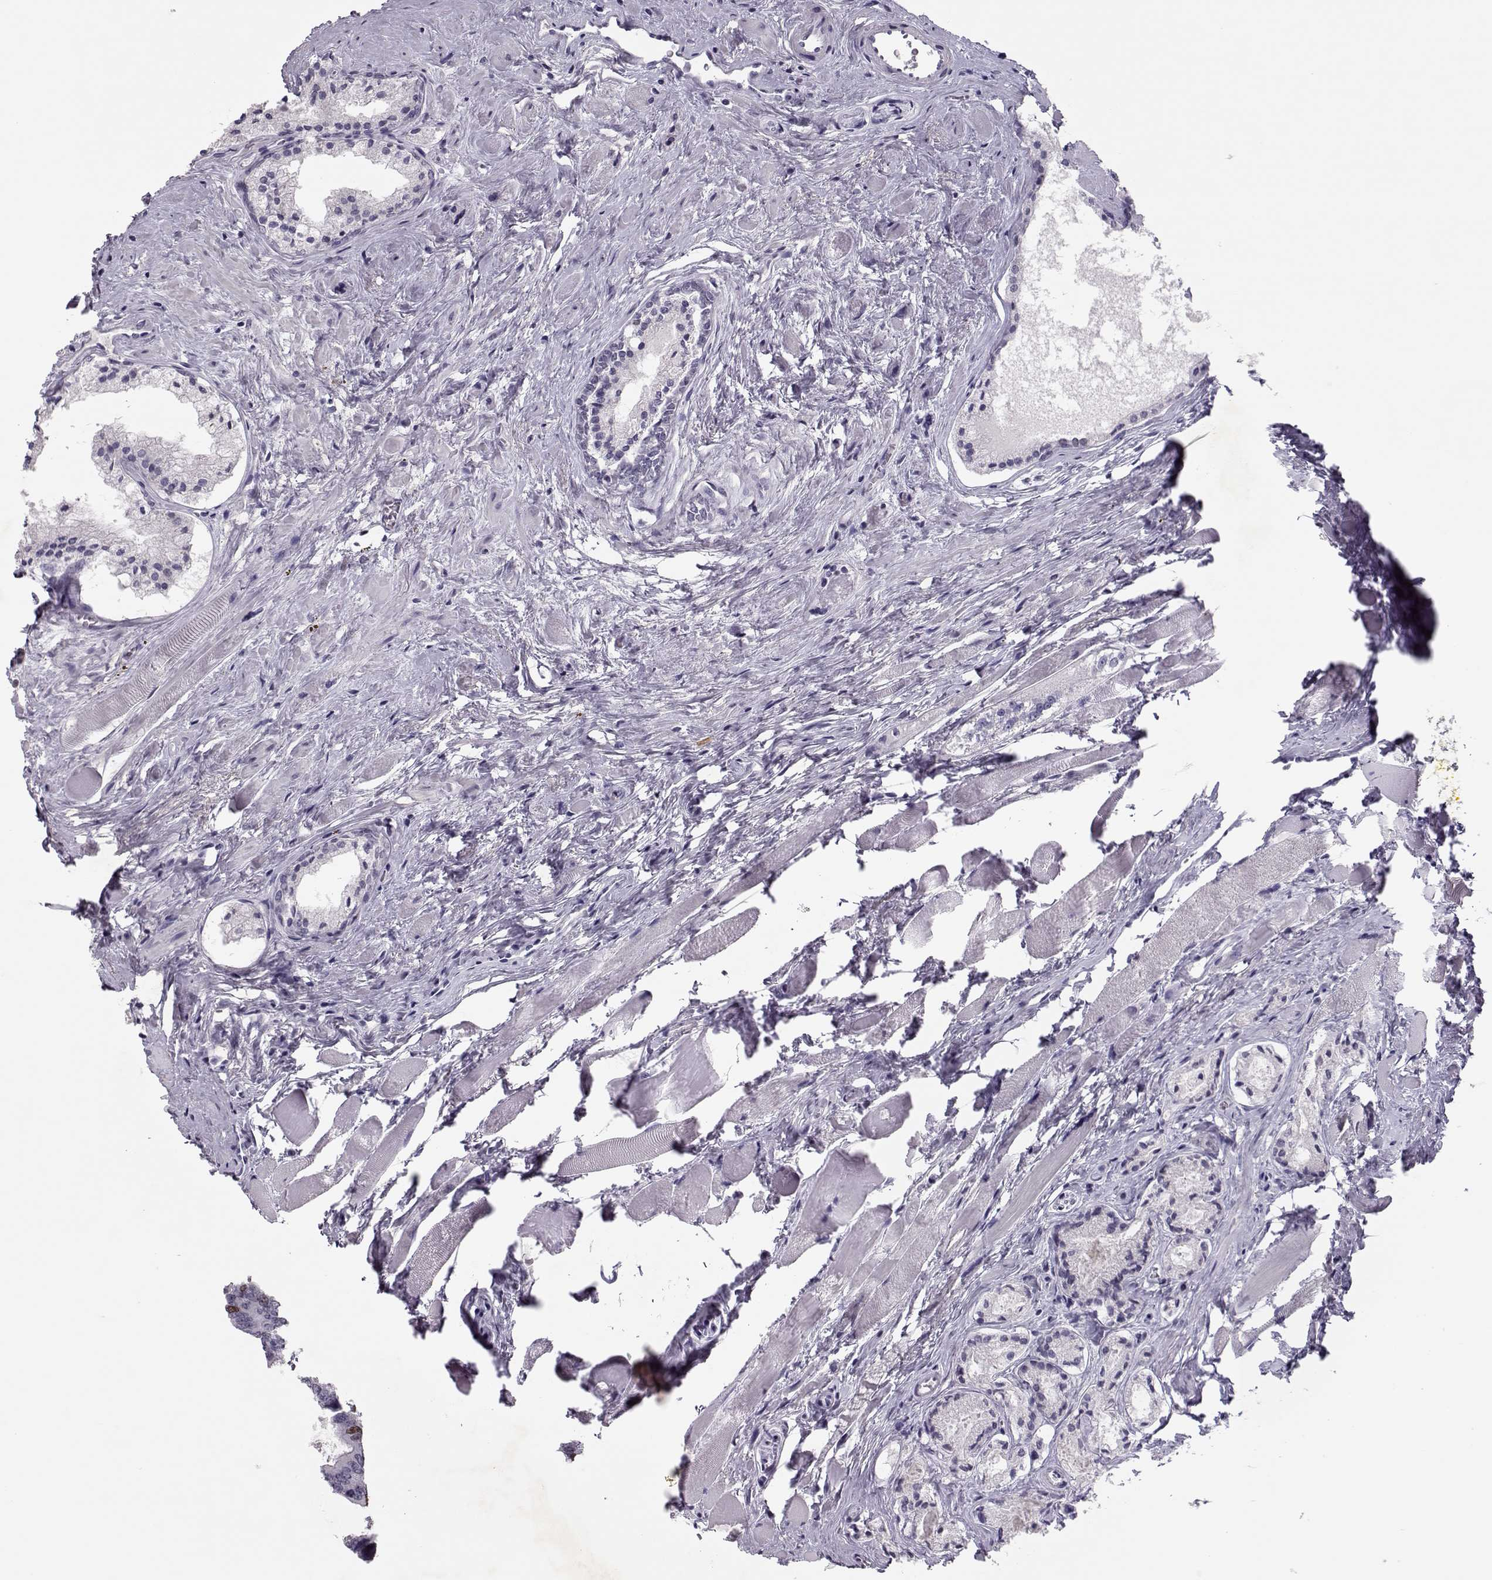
{"staining": {"intensity": "weak", "quantity": "<25%", "location": "nuclear"}, "tissue": "prostate cancer", "cell_type": "Tumor cells", "image_type": "cancer", "snomed": [{"axis": "morphology", "description": "Adenocarcinoma, NOS"}, {"axis": "morphology", "description": "Adenocarcinoma, High grade"}, {"axis": "topography", "description": "Prostate"}], "caption": "IHC image of adenocarcinoma (prostate) stained for a protein (brown), which reveals no positivity in tumor cells. Nuclei are stained in blue.", "gene": "SGO1", "patient": {"sex": "male", "age": 62}}